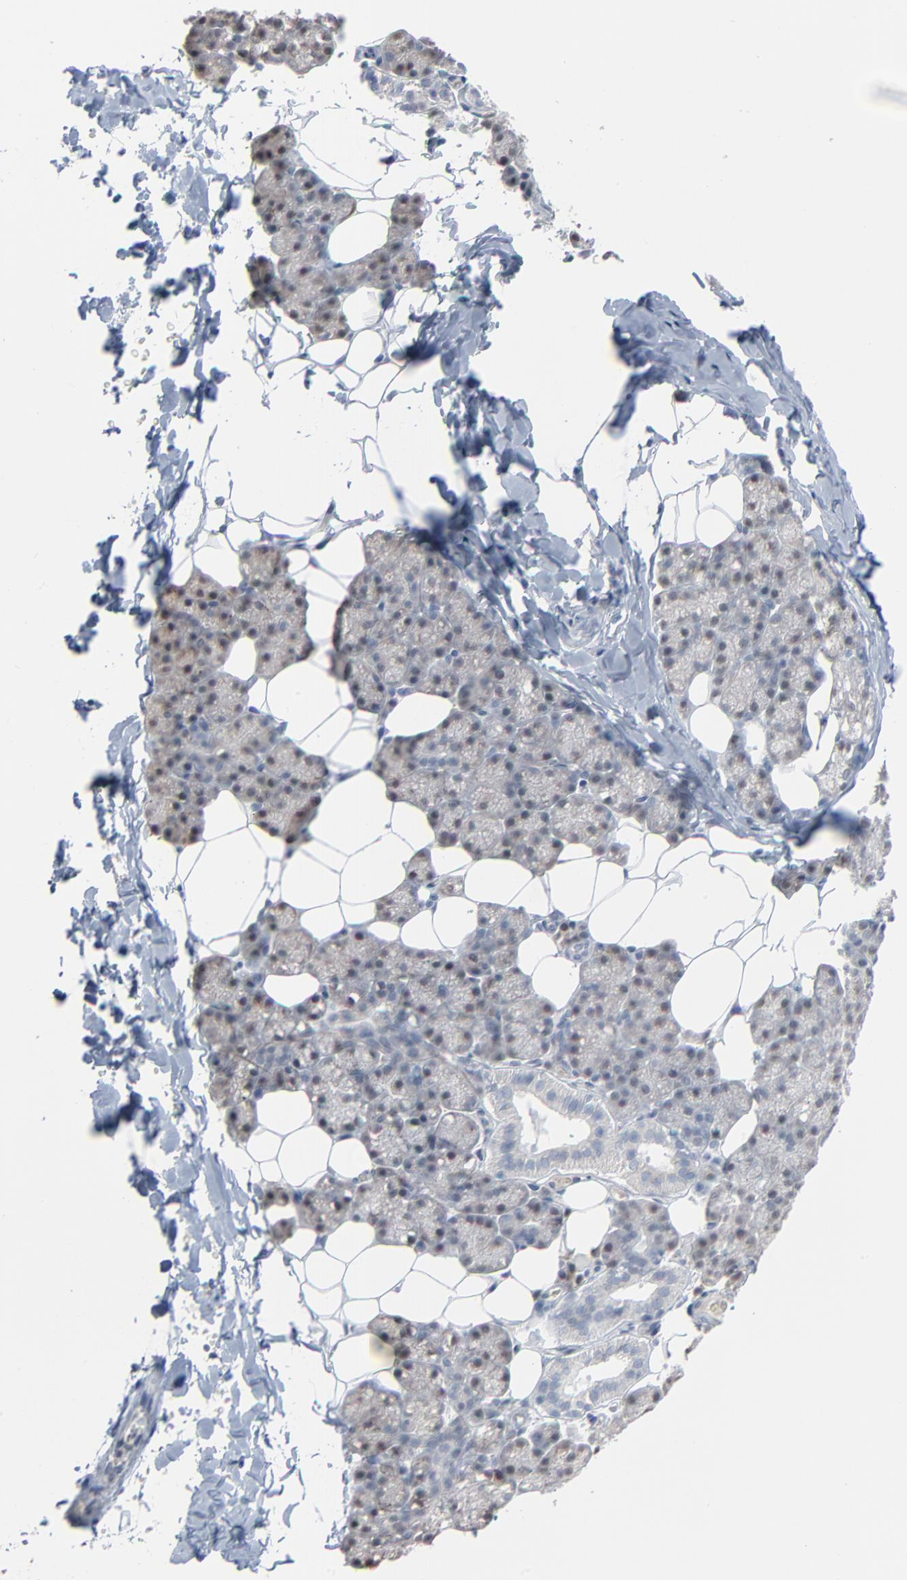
{"staining": {"intensity": "moderate", "quantity": "25%-75%", "location": "cytoplasmic/membranous,nuclear"}, "tissue": "salivary gland", "cell_type": "Glandular cells", "image_type": "normal", "snomed": [{"axis": "morphology", "description": "Normal tissue, NOS"}, {"axis": "topography", "description": "Lymph node"}, {"axis": "topography", "description": "Salivary gland"}], "caption": "Moderate cytoplasmic/membranous,nuclear positivity is seen in approximately 25%-75% of glandular cells in benign salivary gland.", "gene": "SAGE1", "patient": {"sex": "male", "age": 8}}